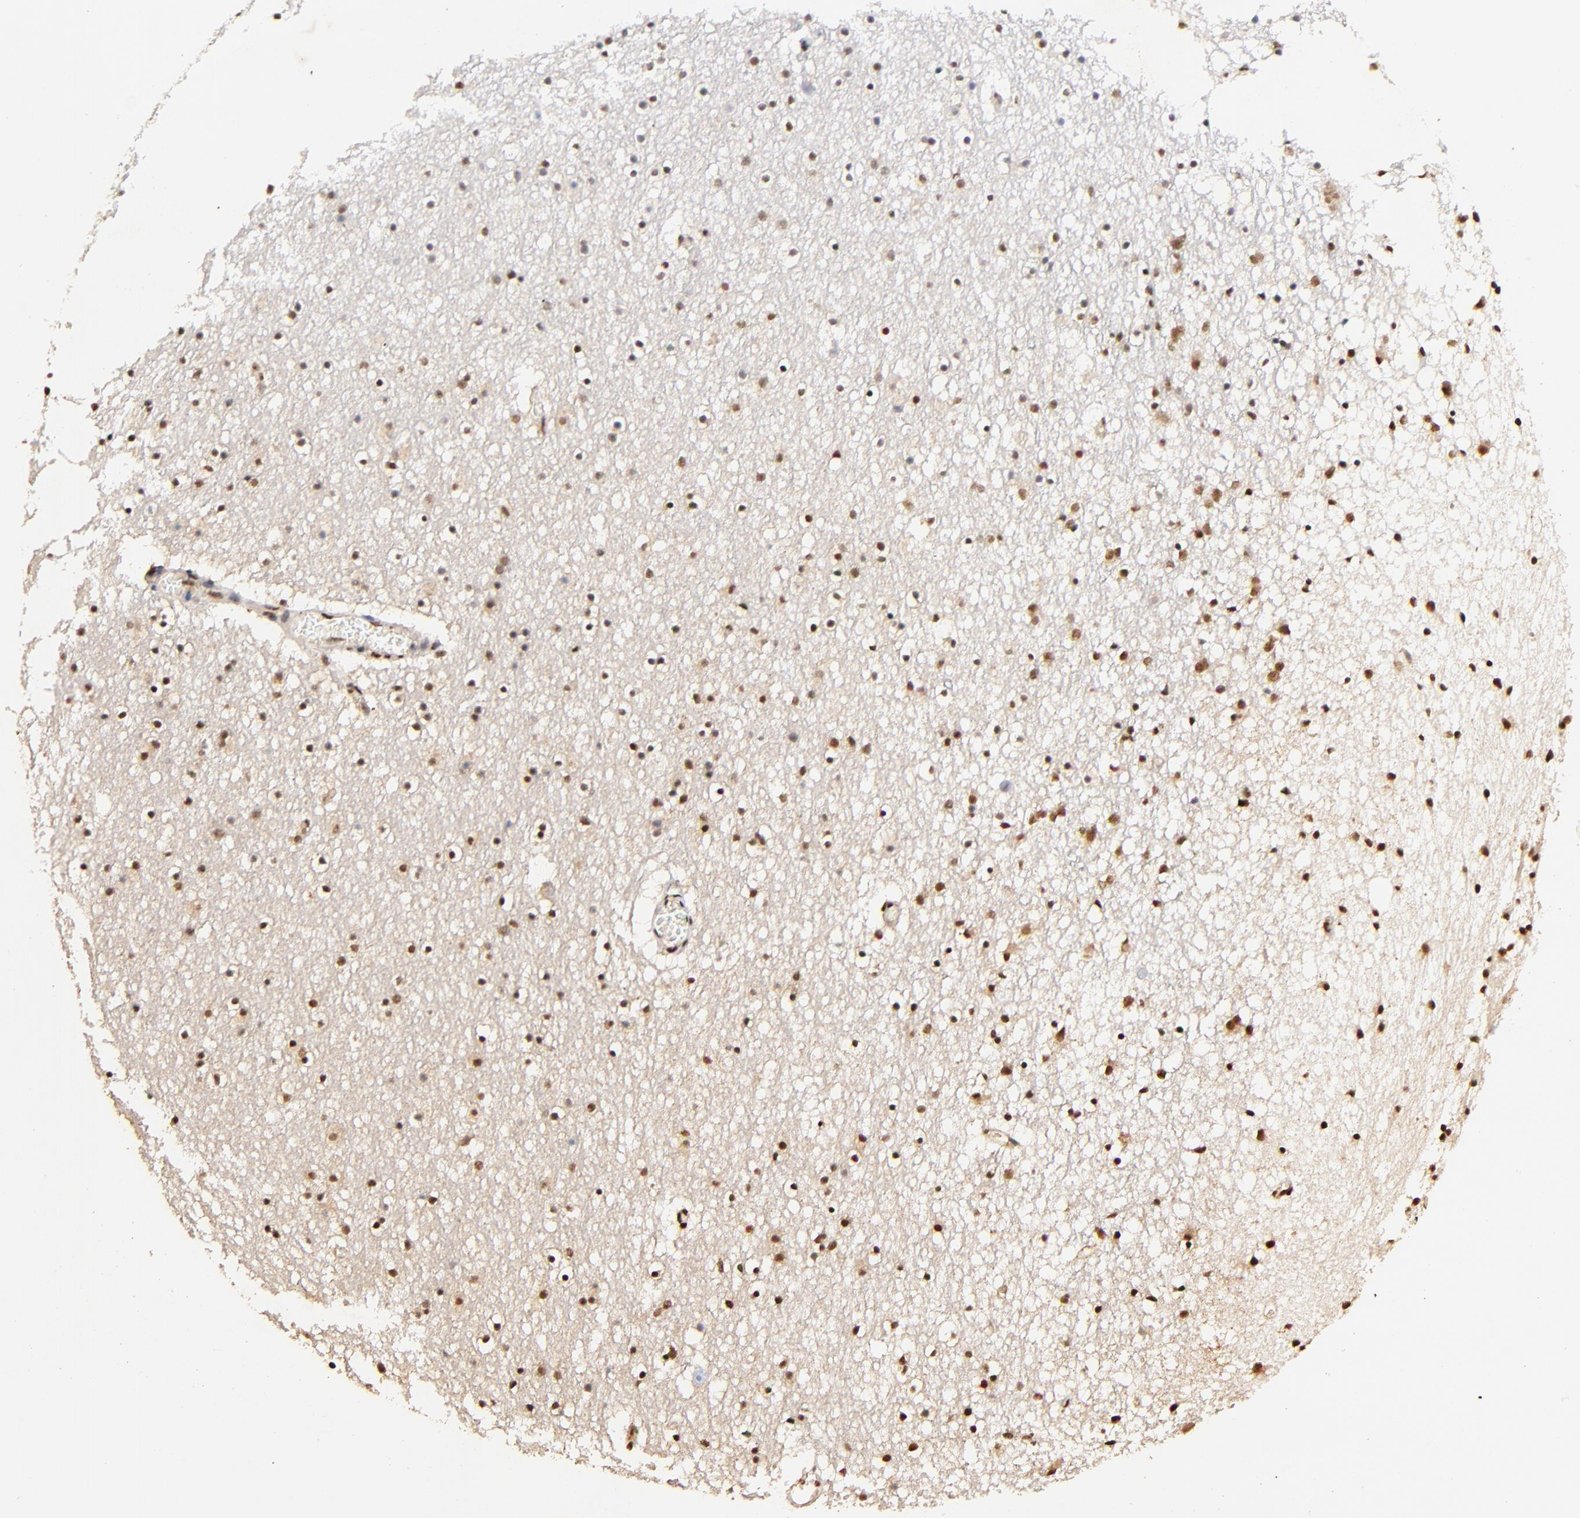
{"staining": {"intensity": "strong", "quantity": "25%-75%", "location": "nuclear"}, "tissue": "caudate", "cell_type": "Glial cells", "image_type": "normal", "snomed": [{"axis": "morphology", "description": "Normal tissue, NOS"}, {"axis": "topography", "description": "Lateral ventricle wall"}], "caption": "A high amount of strong nuclear expression is appreciated in approximately 25%-75% of glial cells in benign caudate.", "gene": "MED12", "patient": {"sex": "male", "age": 45}}